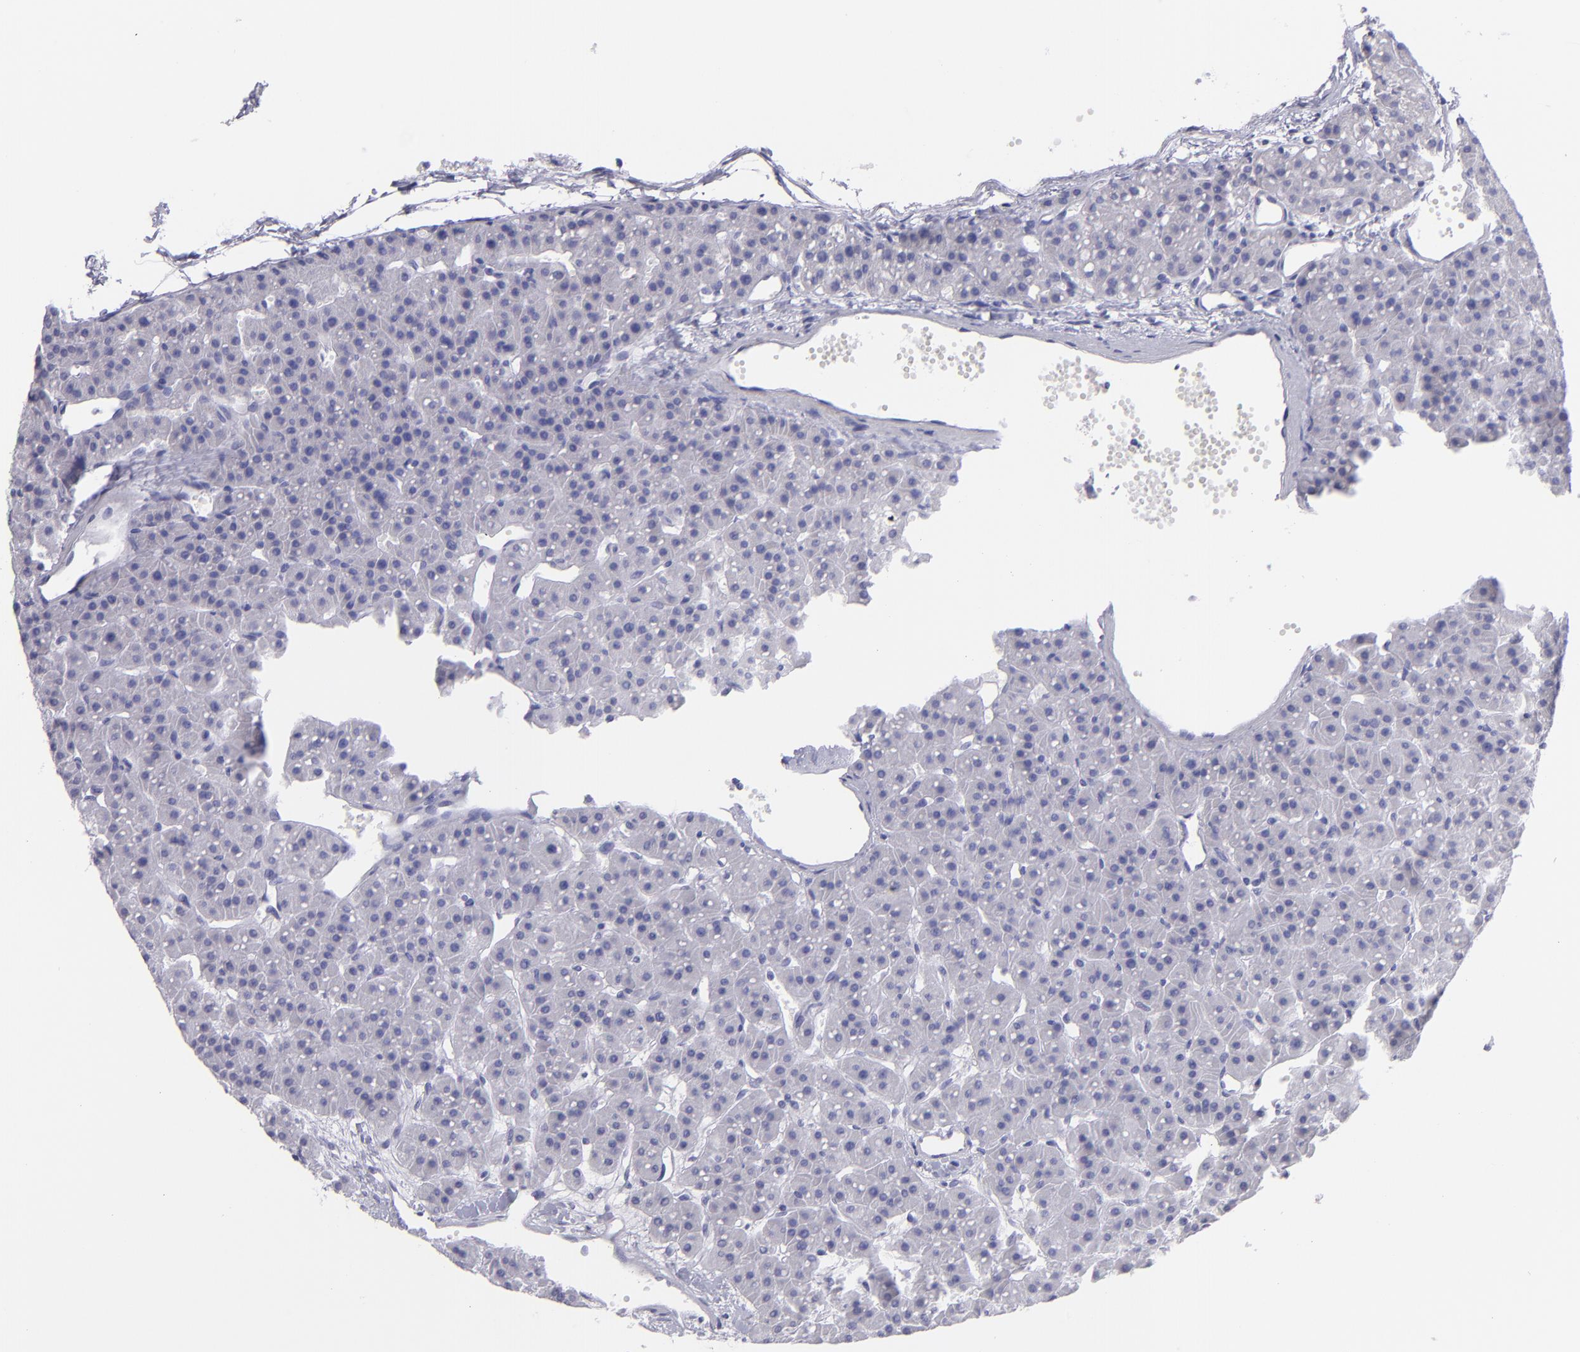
{"staining": {"intensity": "negative", "quantity": "none", "location": "none"}, "tissue": "parathyroid gland", "cell_type": "Glandular cells", "image_type": "normal", "snomed": [{"axis": "morphology", "description": "Normal tissue, NOS"}, {"axis": "topography", "description": "Parathyroid gland"}], "caption": "Parathyroid gland stained for a protein using immunohistochemistry exhibits no staining glandular cells.", "gene": "PIP", "patient": {"sex": "female", "age": 76}}